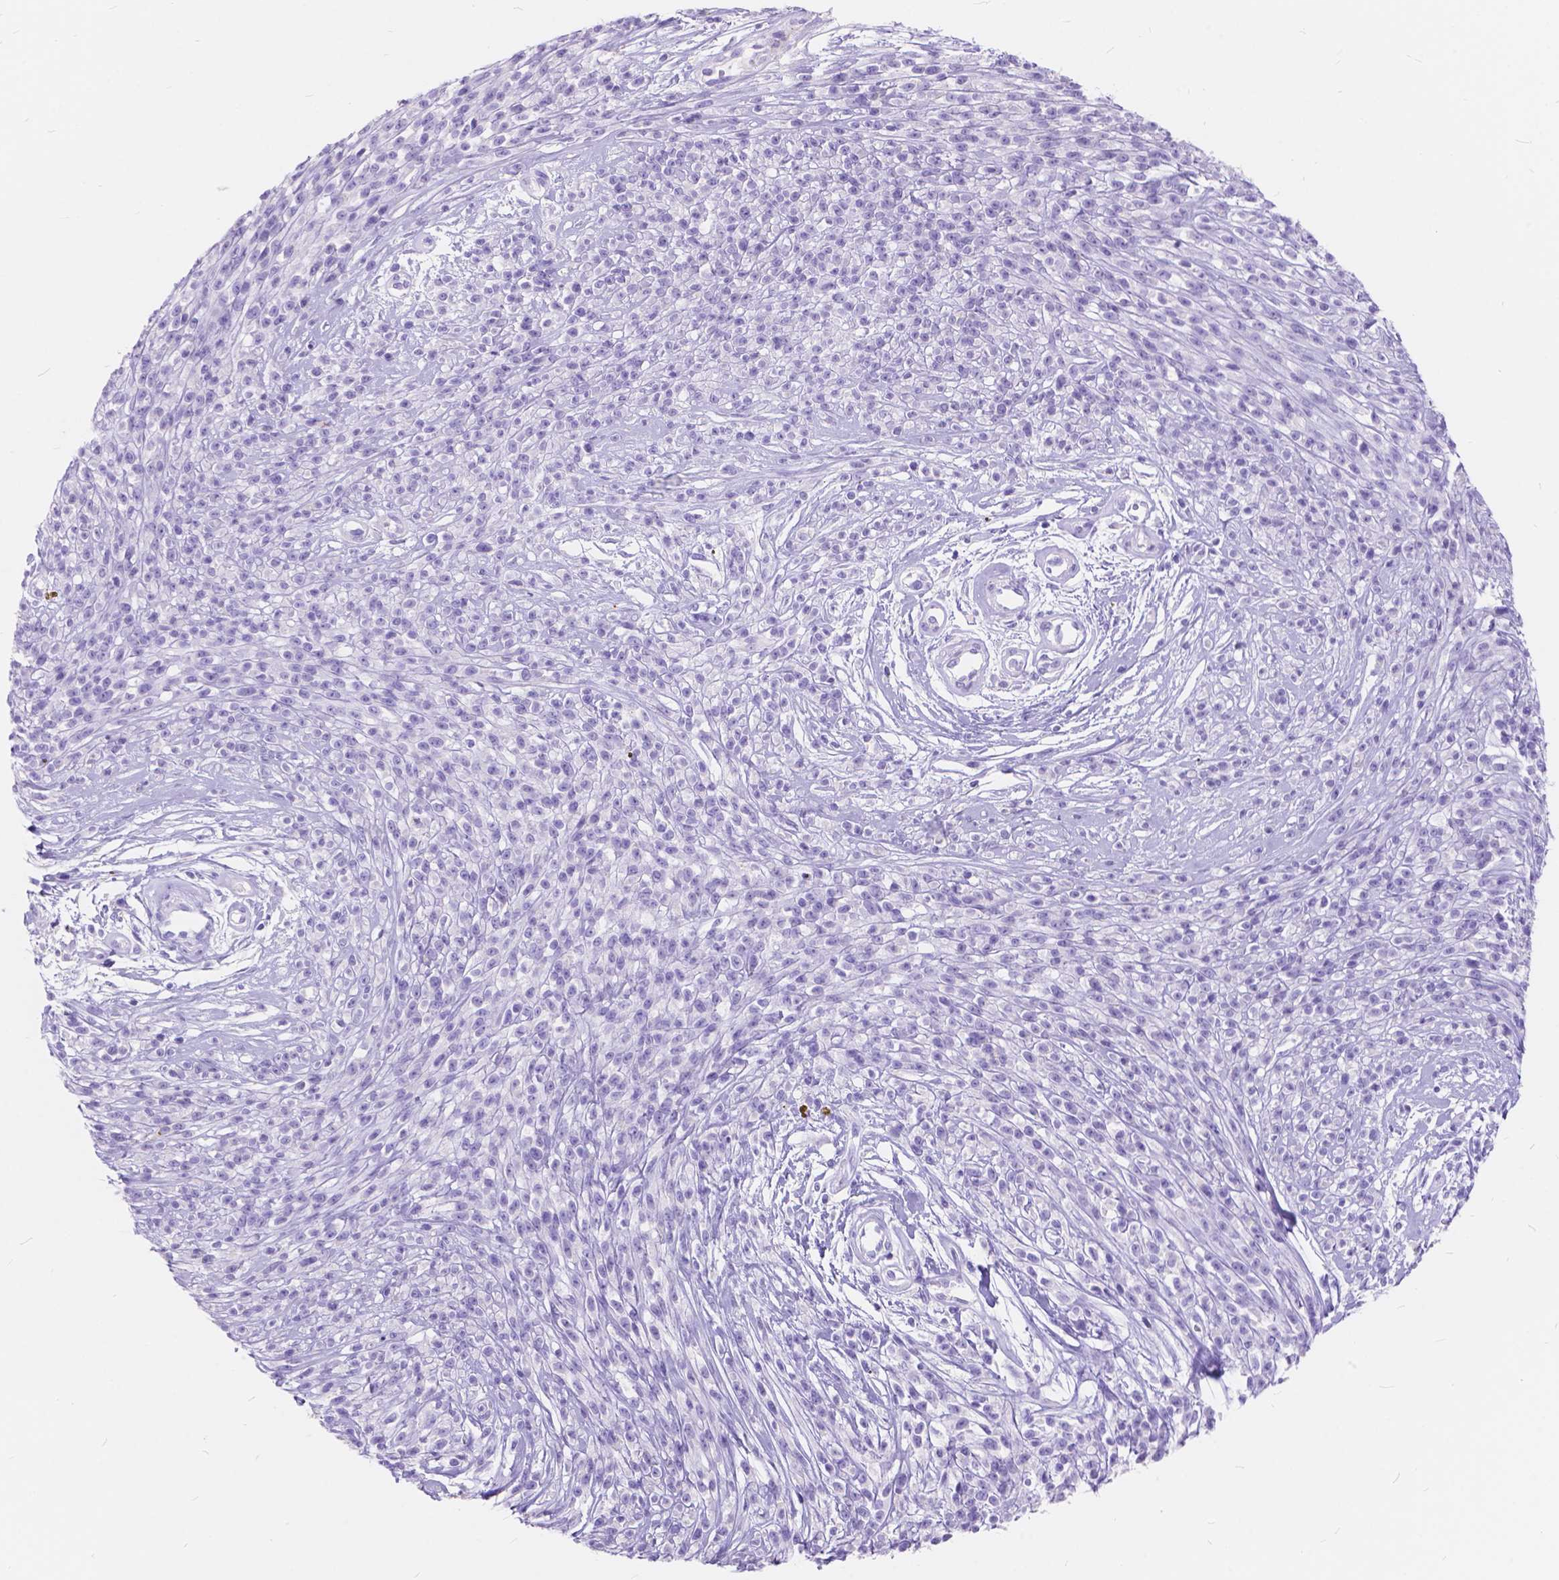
{"staining": {"intensity": "negative", "quantity": "none", "location": "none"}, "tissue": "melanoma", "cell_type": "Tumor cells", "image_type": "cancer", "snomed": [{"axis": "morphology", "description": "Malignant melanoma, NOS"}, {"axis": "topography", "description": "Skin"}, {"axis": "topography", "description": "Skin of trunk"}], "caption": "This is an immunohistochemistry (IHC) micrograph of melanoma. There is no expression in tumor cells.", "gene": "FOXL2", "patient": {"sex": "male", "age": 74}}